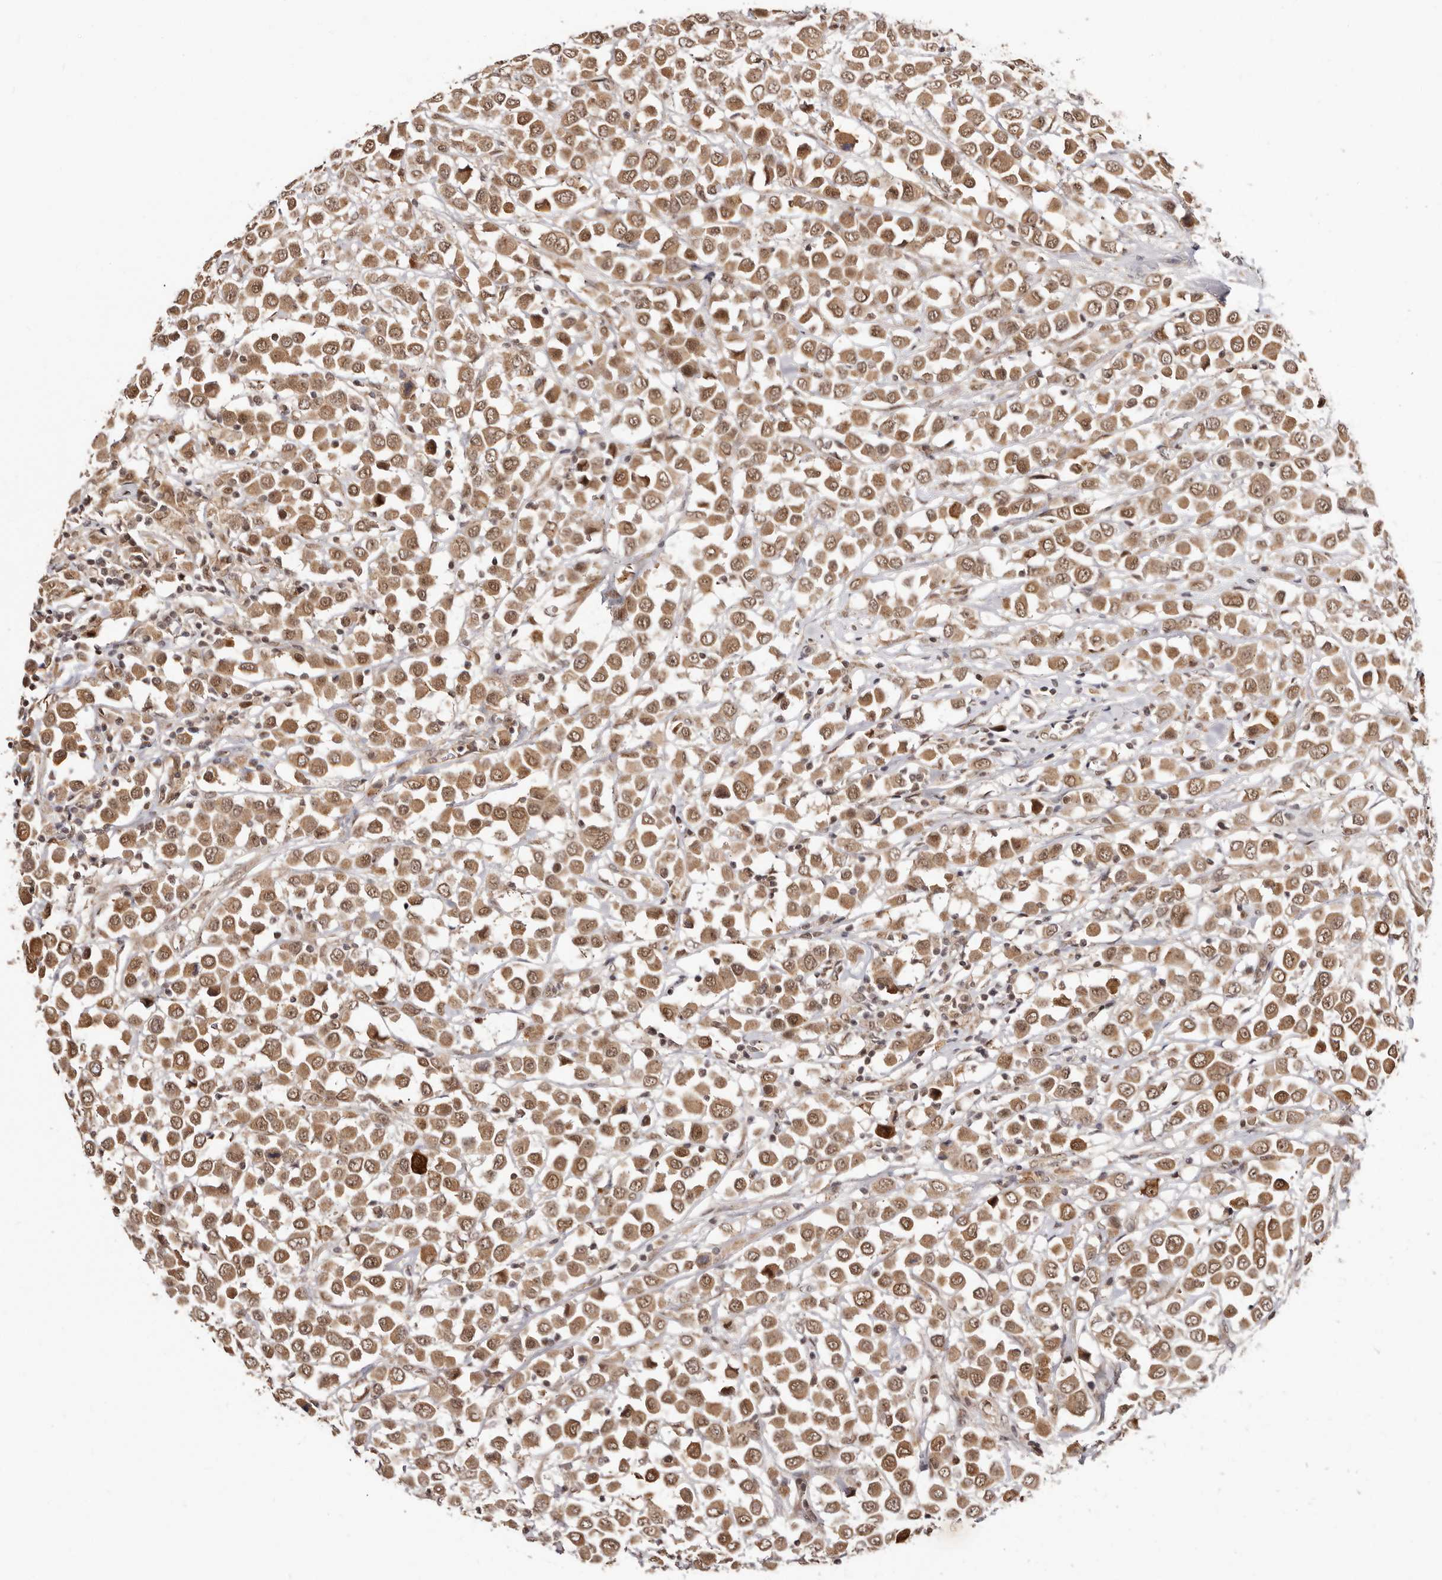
{"staining": {"intensity": "moderate", "quantity": ">75%", "location": "cytoplasmic/membranous,nuclear"}, "tissue": "breast cancer", "cell_type": "Tumor cells", "image_type": "cancer", "snomed": [{"axis": "morphology", "description": "Duct carcinoma"}, {"axis": "topography", "description": "Breast"}], "caption": "Infiltrating ductal carcinoma (breast) stained with immunohistochemistry (IHC) reveals moderate cytoplasmic/membranous and nuclear positivity in approximately >75% of tumor cells.", "gene": "MED8", "patient": {"sex": "female", "age": 61}}